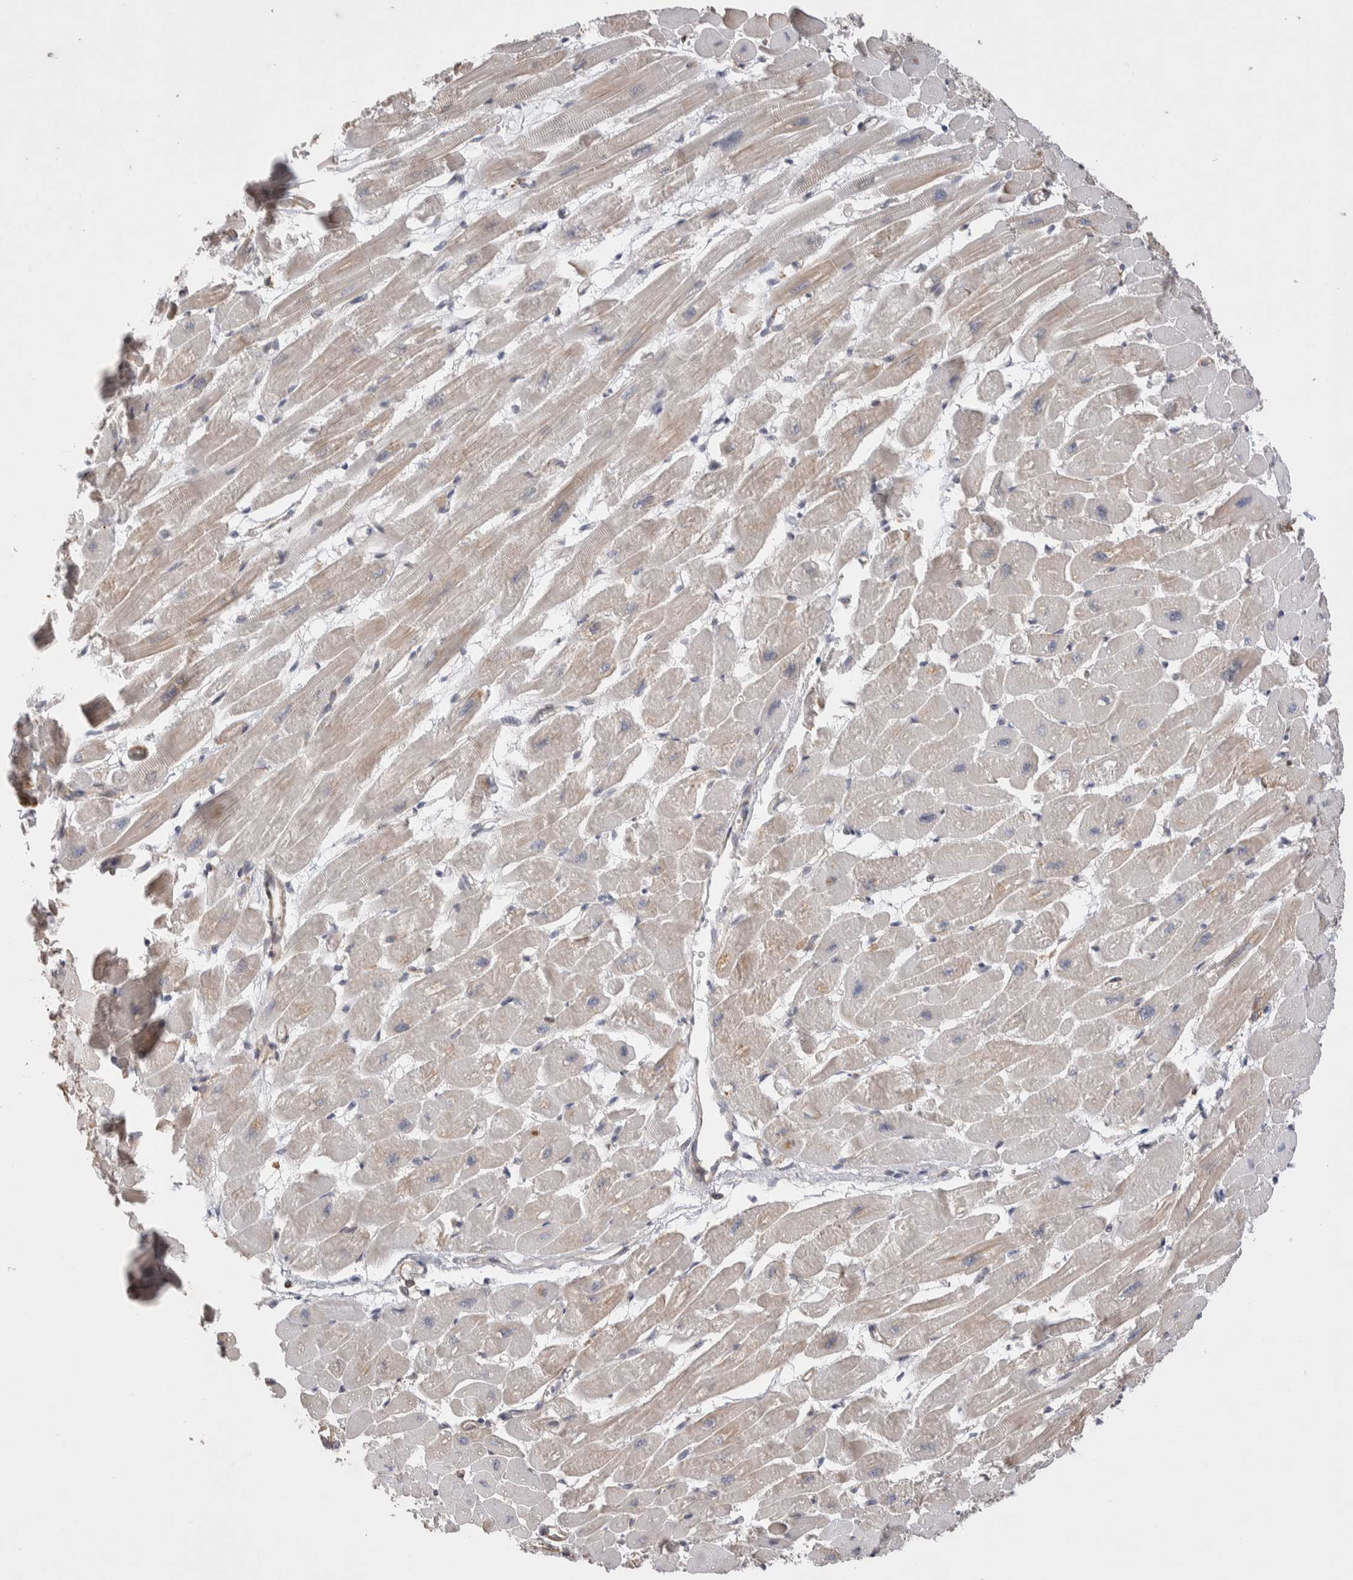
{"staining": {"intensity": "weak", "quantity": "25%-75%", "location": "cytoplasmic/membranous"}, "tissue": "heart muscle", "cell_type": "Cardiomyocytes", "image_type": "normal", "snomed": [{"axis": "morphology", "description": "Normal tissue, NOS"}, {"axis": "topography", "description": "Heart"}], "caption": "Unremarkable heart muscle demonstrates weak cytoplasmic/membranous expression in about 25%-75% of cardiomyocytes, visualized by immunohistochemistry.", "gene": "ZNF704", "patient": {"sex": "female", "age": 54}}